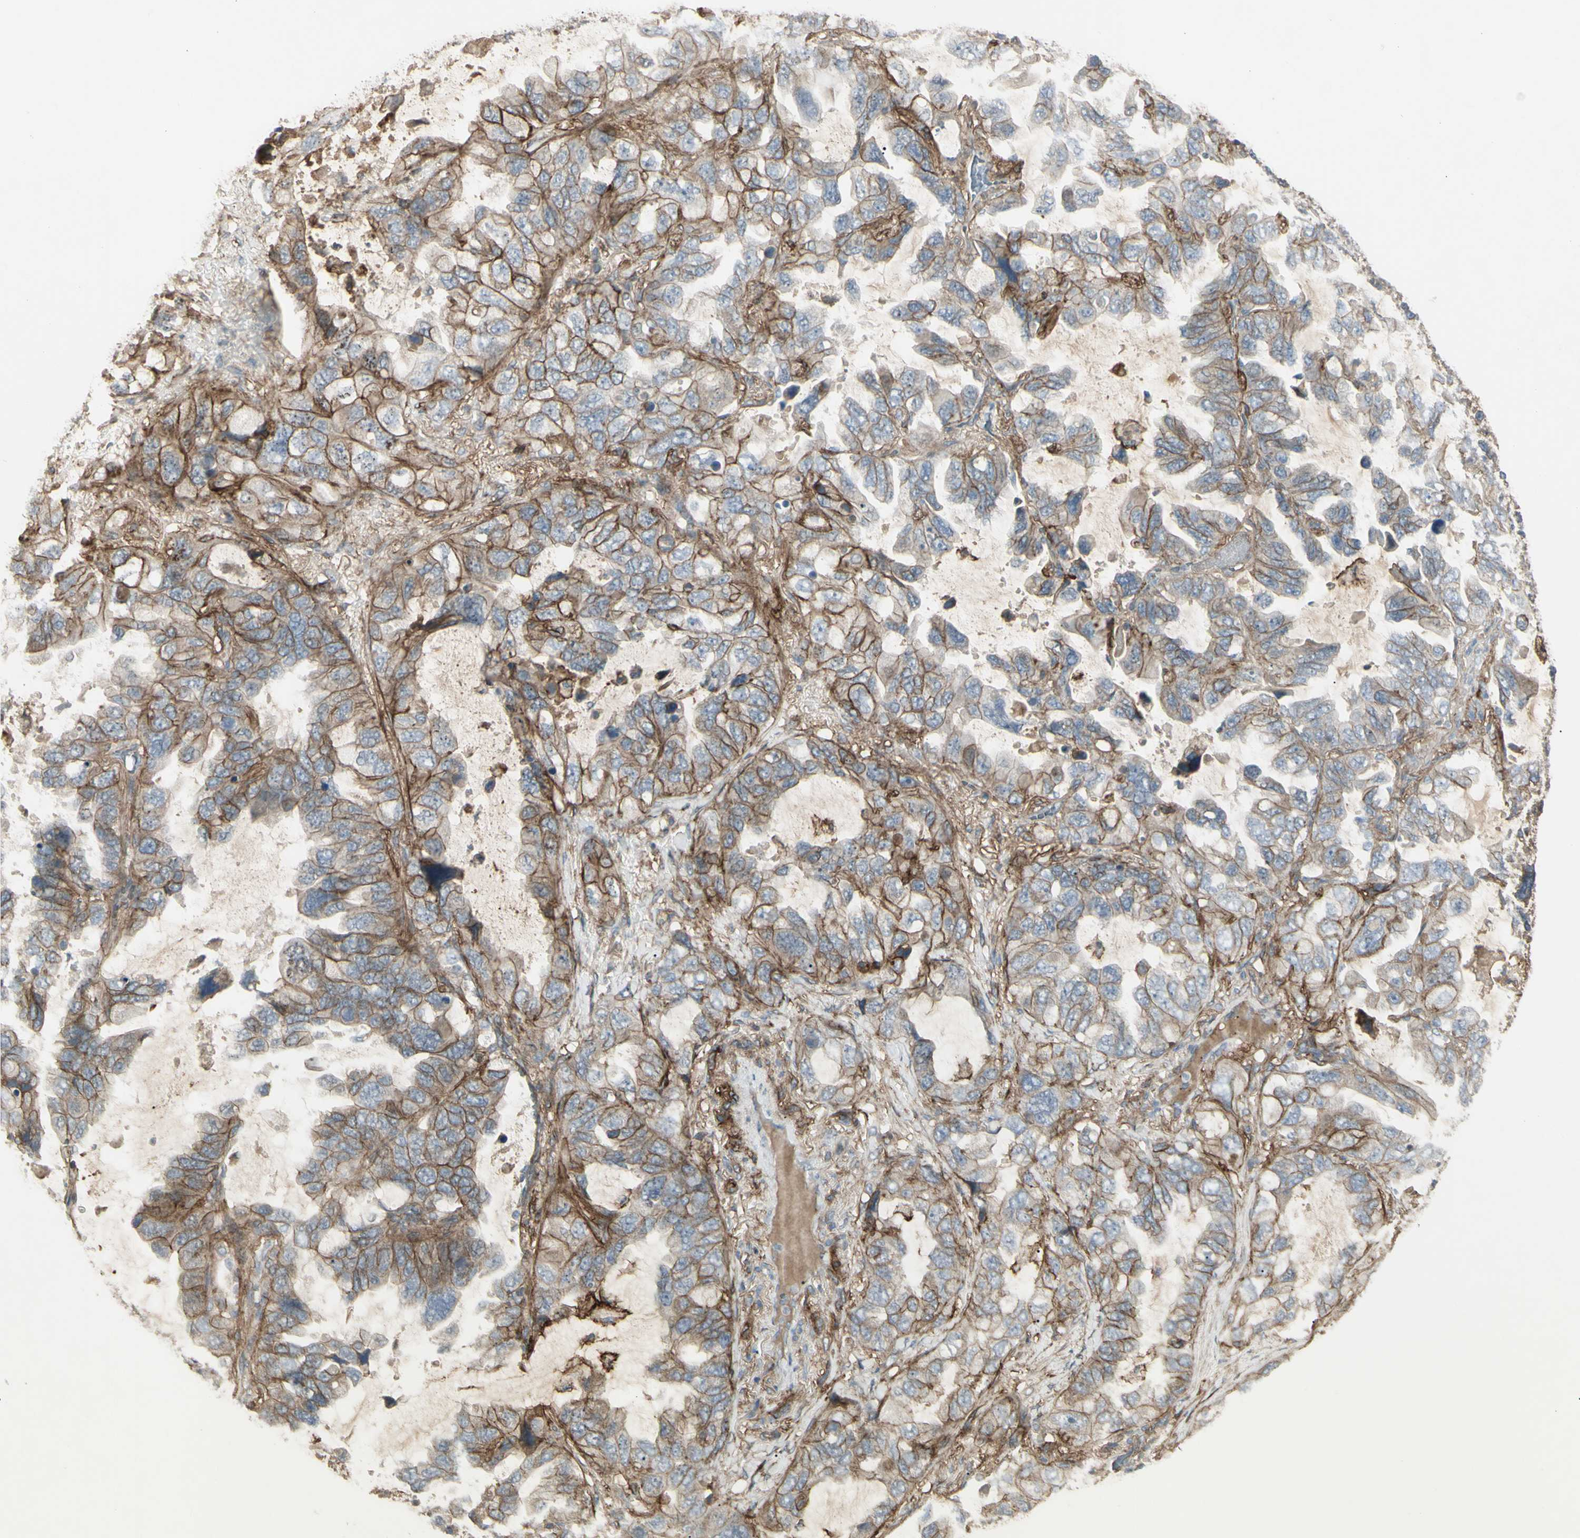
{"staining": {"intensity": "moderate", "quantity": "25%-75%", "location": "cytoplasmic/membranous"}, "tissue": "lung cancer", "cell_type": "Tumor cells", "image_type": "cancer", "snomed": [{"axis": "morphology", "description": "Squamous cell carcinoma, NOS"}, {"axis": "topography", "description": "Lung"}], "caption": "A high-resolution photomicrograph shows IHC staining of lung squamous cell carcinoma, which shows moderate cytoplasmic/membranous staining in approximately 25%-75% of tumor cells.", "gene": "CD276", "patient": {"sex": "female", "age": 73}}